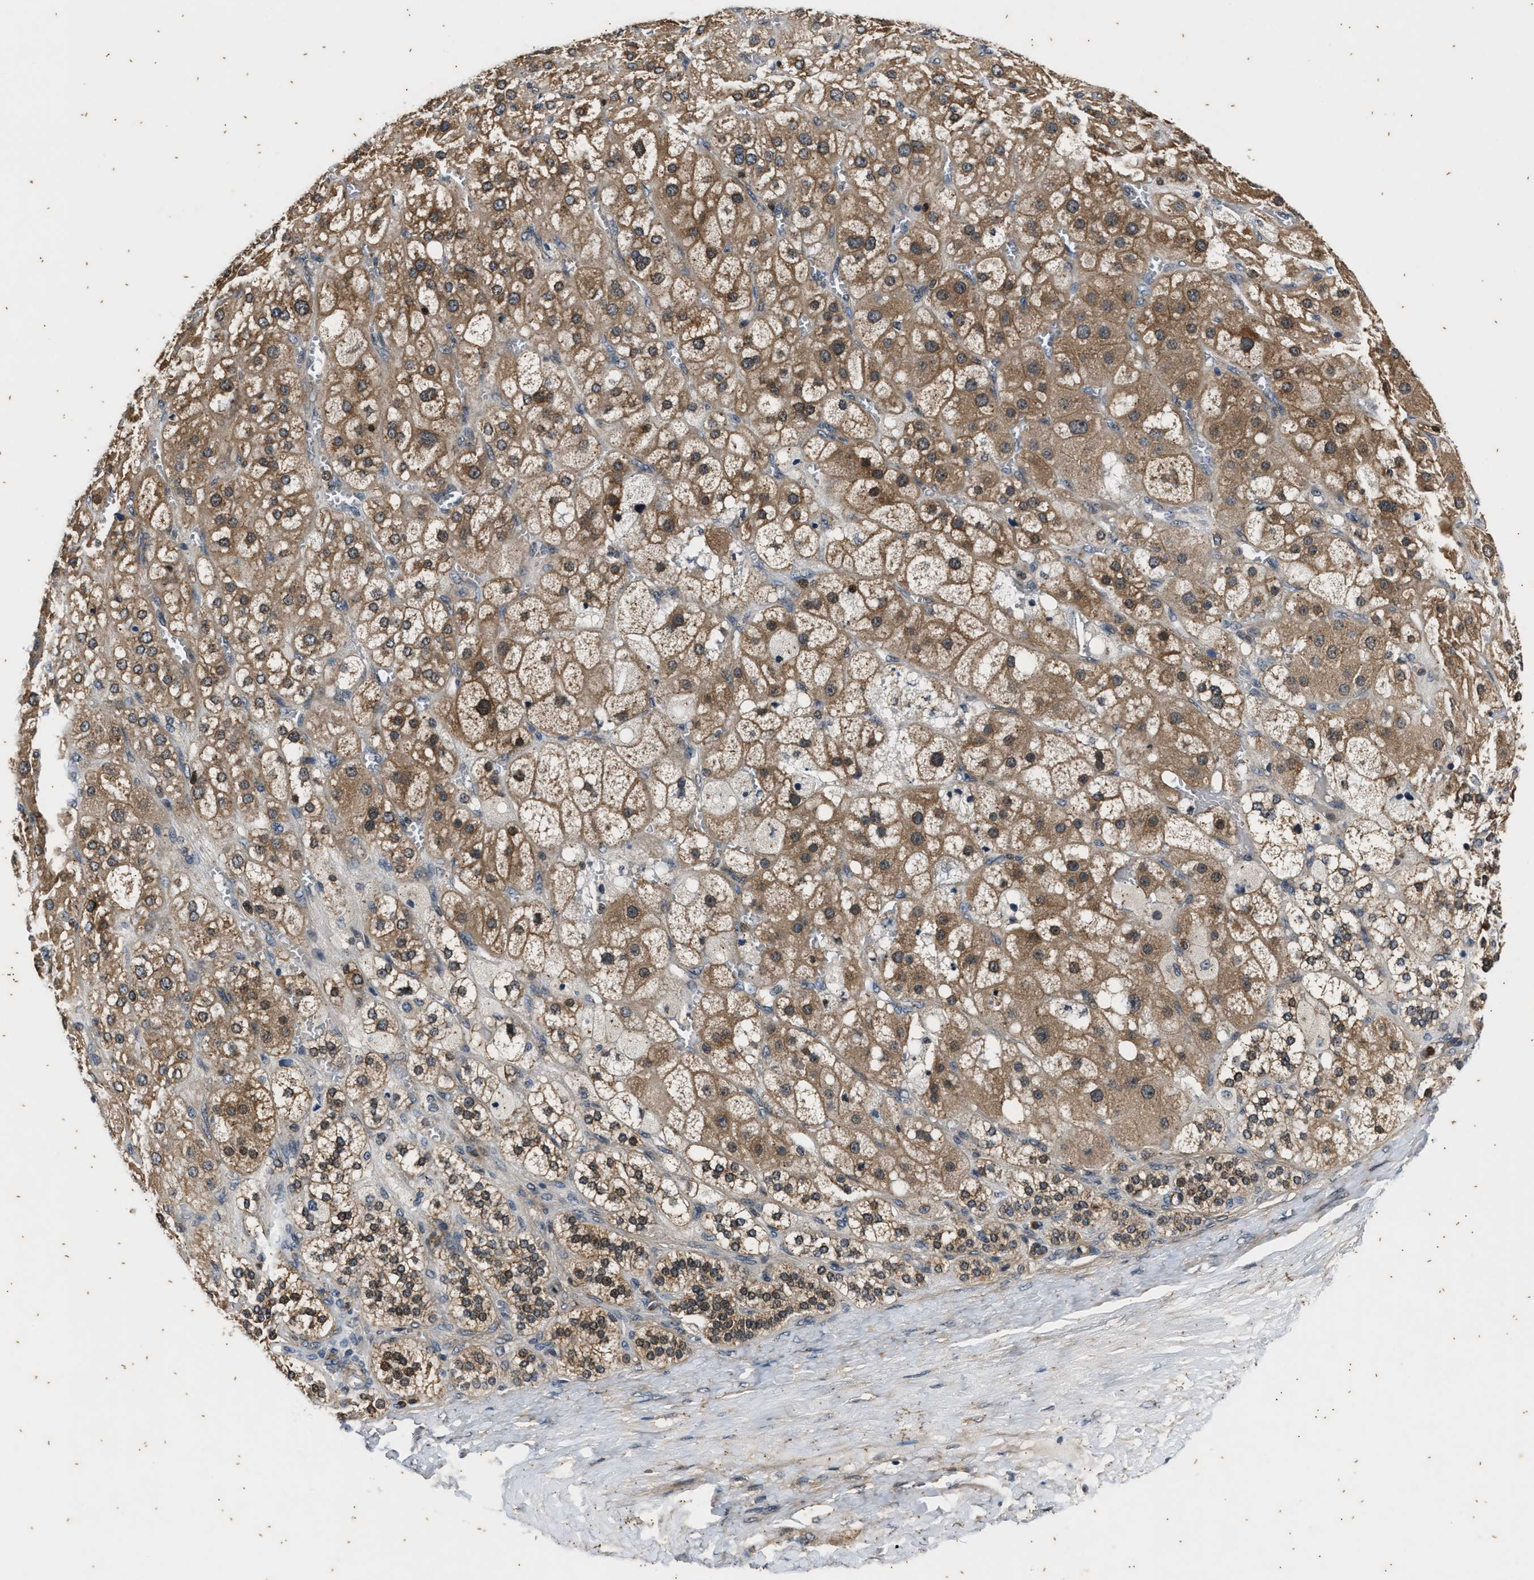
{"staining": {"intensity": "moderate", "quantity": ">75%", "location": "cytoplasmic/membranous"}, "tissue": "adrenal gland", "cell_type": "Glandular cells", "image_type": "normal", "snomed": [{"axis": "morphology", "description": "Normal tissue, NOS"}, {"axis": "topography", "description": "Adrenal gland"}], "caption": "DAB (3,3'-diaminobenzidine) immunohistochemical staining of normal adrenal gland shows moderate cytoplasmic/membranous protein staining in about >75% of glandular cells.", "gene": "PTPN7", "patient": {"sex": "female", "age": 47}}